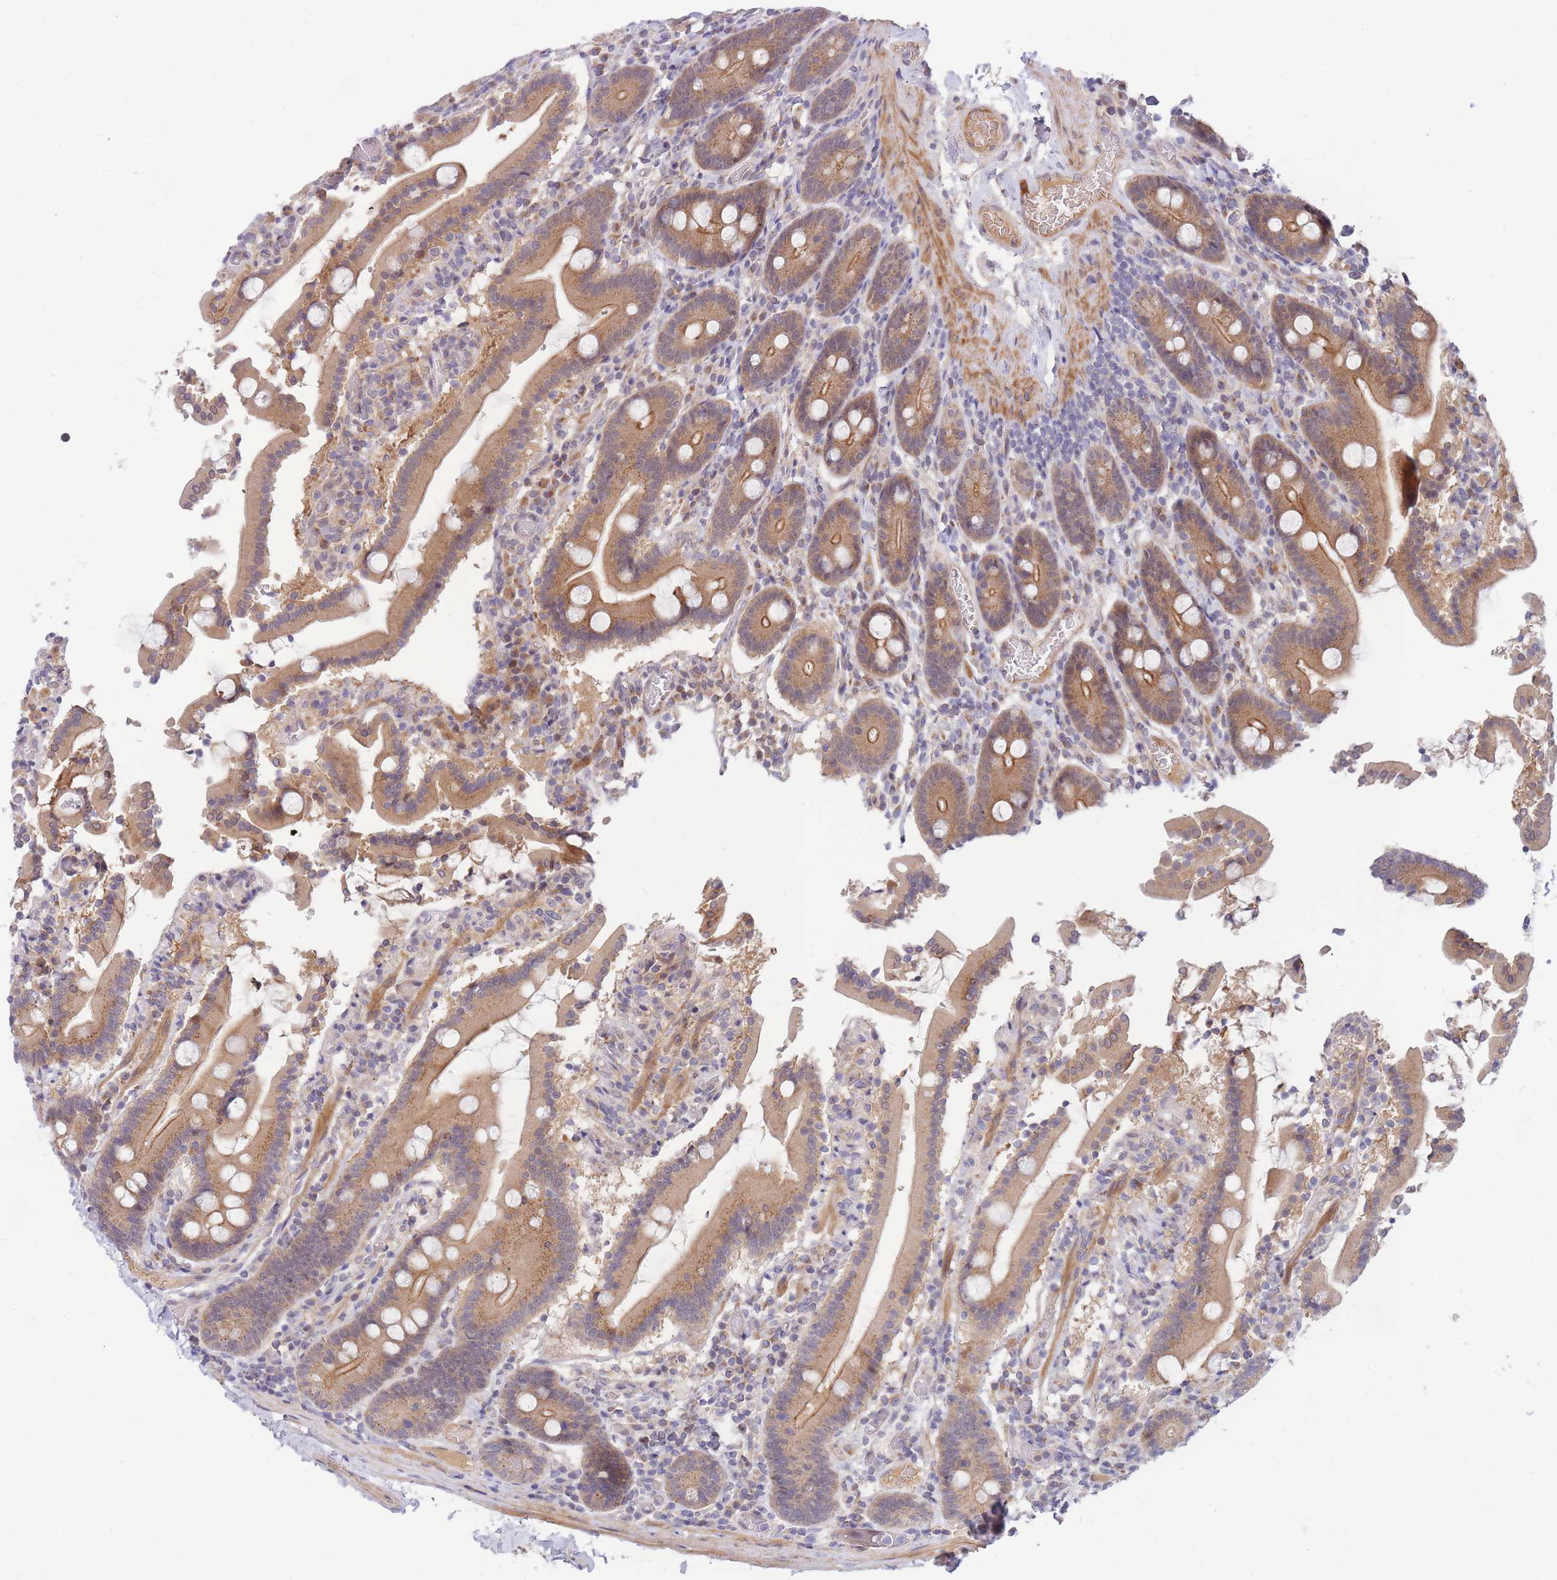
{"staining": {"intensity": "moderate", "quantity": ">75%", "location": "cytoplasmic/membranous"}, "tissue": "duodenum", "cell_type": "Glandular cells", "image_type": "normal", "snomed": [{"axis": "morphology", "description": "Normal tissue, NOS"}, {"axis": "topography", "description": "Duodenum"}], "caption": "A high-resolution histopathology image shows immunohistochemistry staining of benign duodenum, which displays moderate cytoplasmic/membranous staining in approximately >75% of glandular cells.", "gene": "APOL4", "patient": {"sex": "male", "age": 55}}